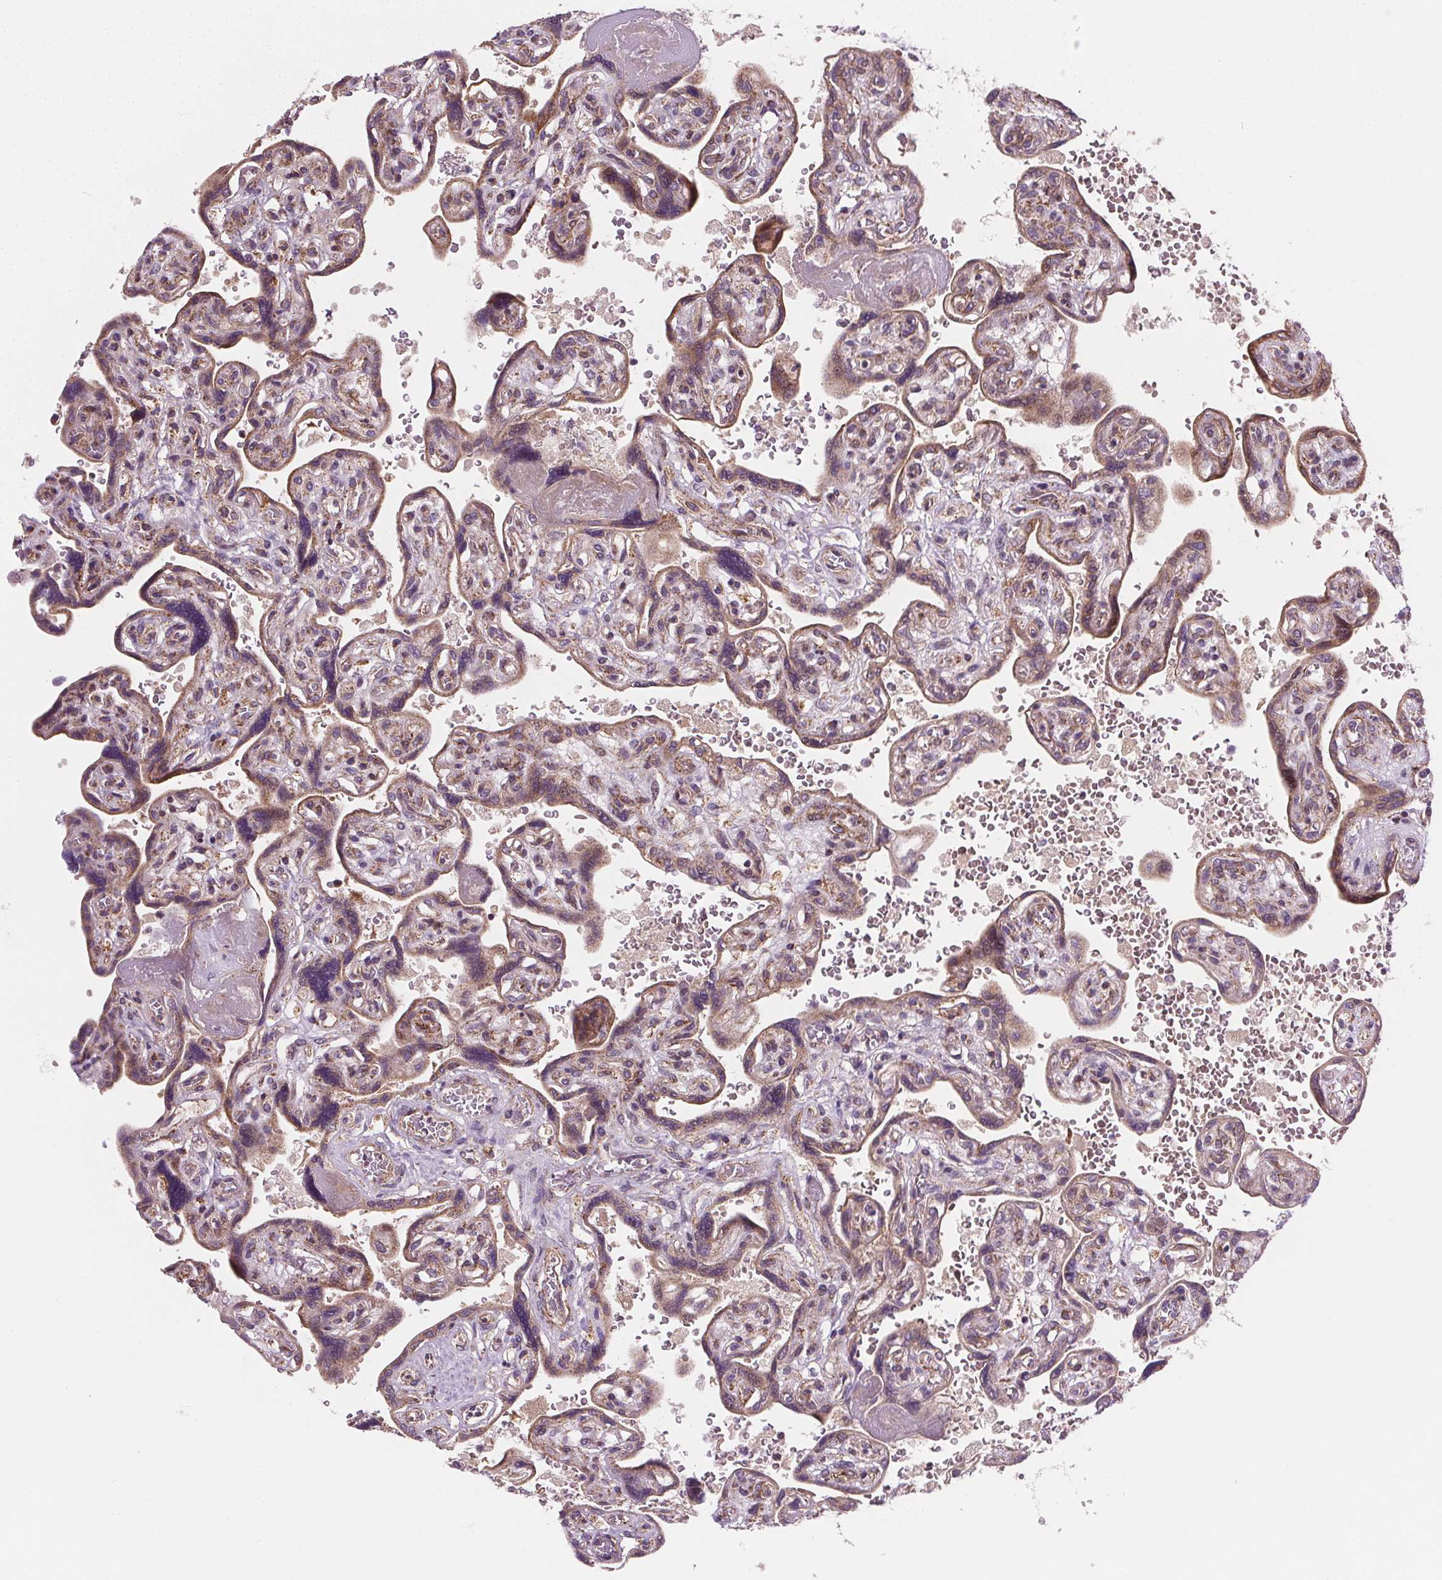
{"staining": {"intensity": "negative", "quantity": "none", "location": "none"}, "tissue": "placenta", "cell_type": "Decidual cells", "image_type": "normal", "snomed": [{"axis": "morphology", "description": "Normal tissue, NOS"}, {"axis": "topography", "description": "Placenta"}], "caption": "High magnification brightfield microscopy of unremarkable placenta stained with DAB (brown) and counterstained with hematoxylin (blue): decidual cells show no significant expression.", "gene": "GOLT1B", "patient": {"sex": "female", "age": 32}}